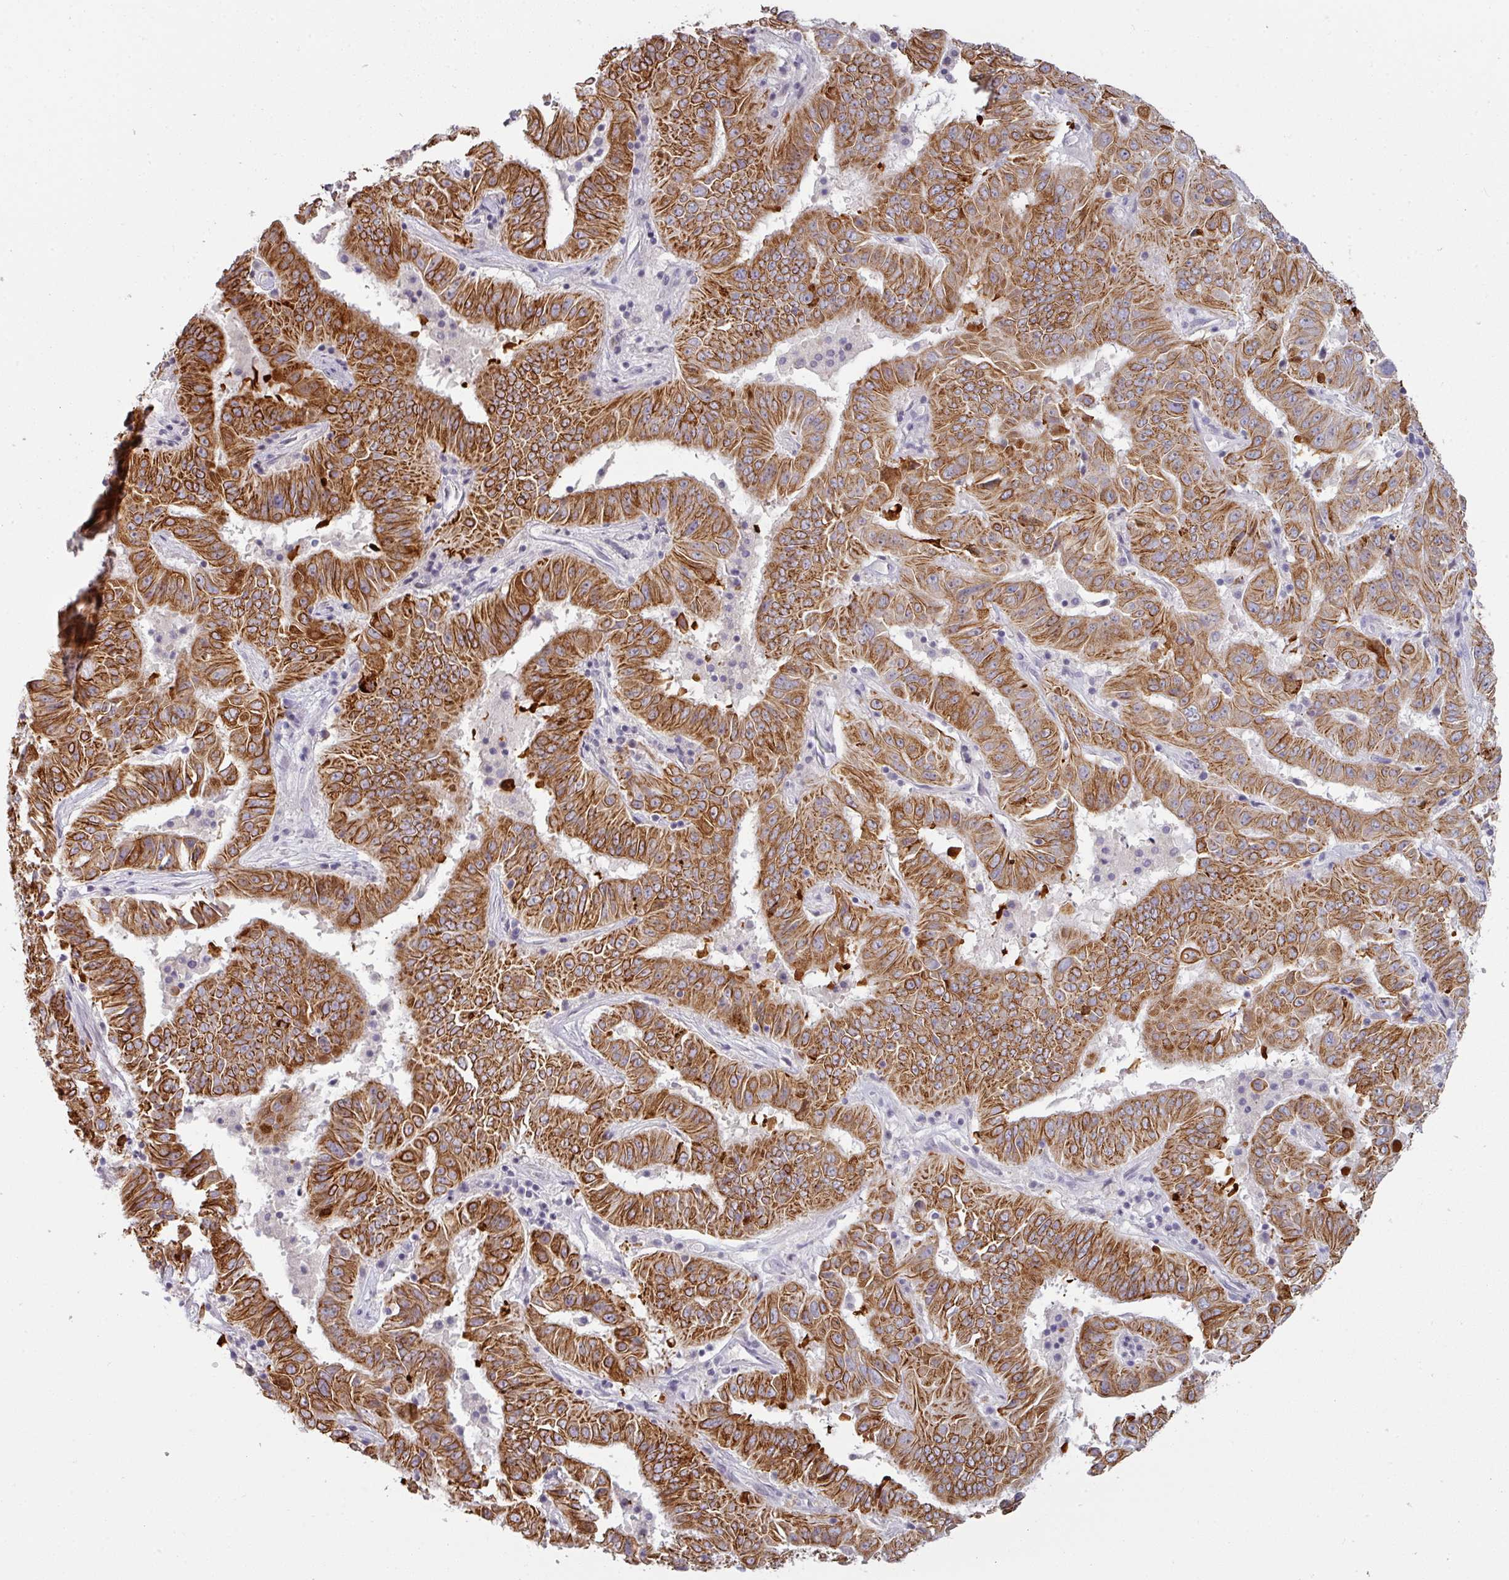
{"staining": {"intensity": "strong", "quantity": ">75%", "location": "cytoplasmic/membranous"}, "tissue": "pancreatic cancer", "cell_type": "Tumor cells", "image_type": "cancer", "snomed": [{"axis": "morphology", "description": "Adenocarcinoma, NOS"}, {"axis": "topography", "description": "Pancreas"}], "caption": "Protein staining of adenocarcinoma (pancreatic) tissue displays strong cytoplasmic/membranous staining in approximately >75% of tumor cells. (DAB = brown stain, brightfield microscopy at high magnification).", "gene": "GTF2H3", "patient": {"sex": "male", "age": 63}}